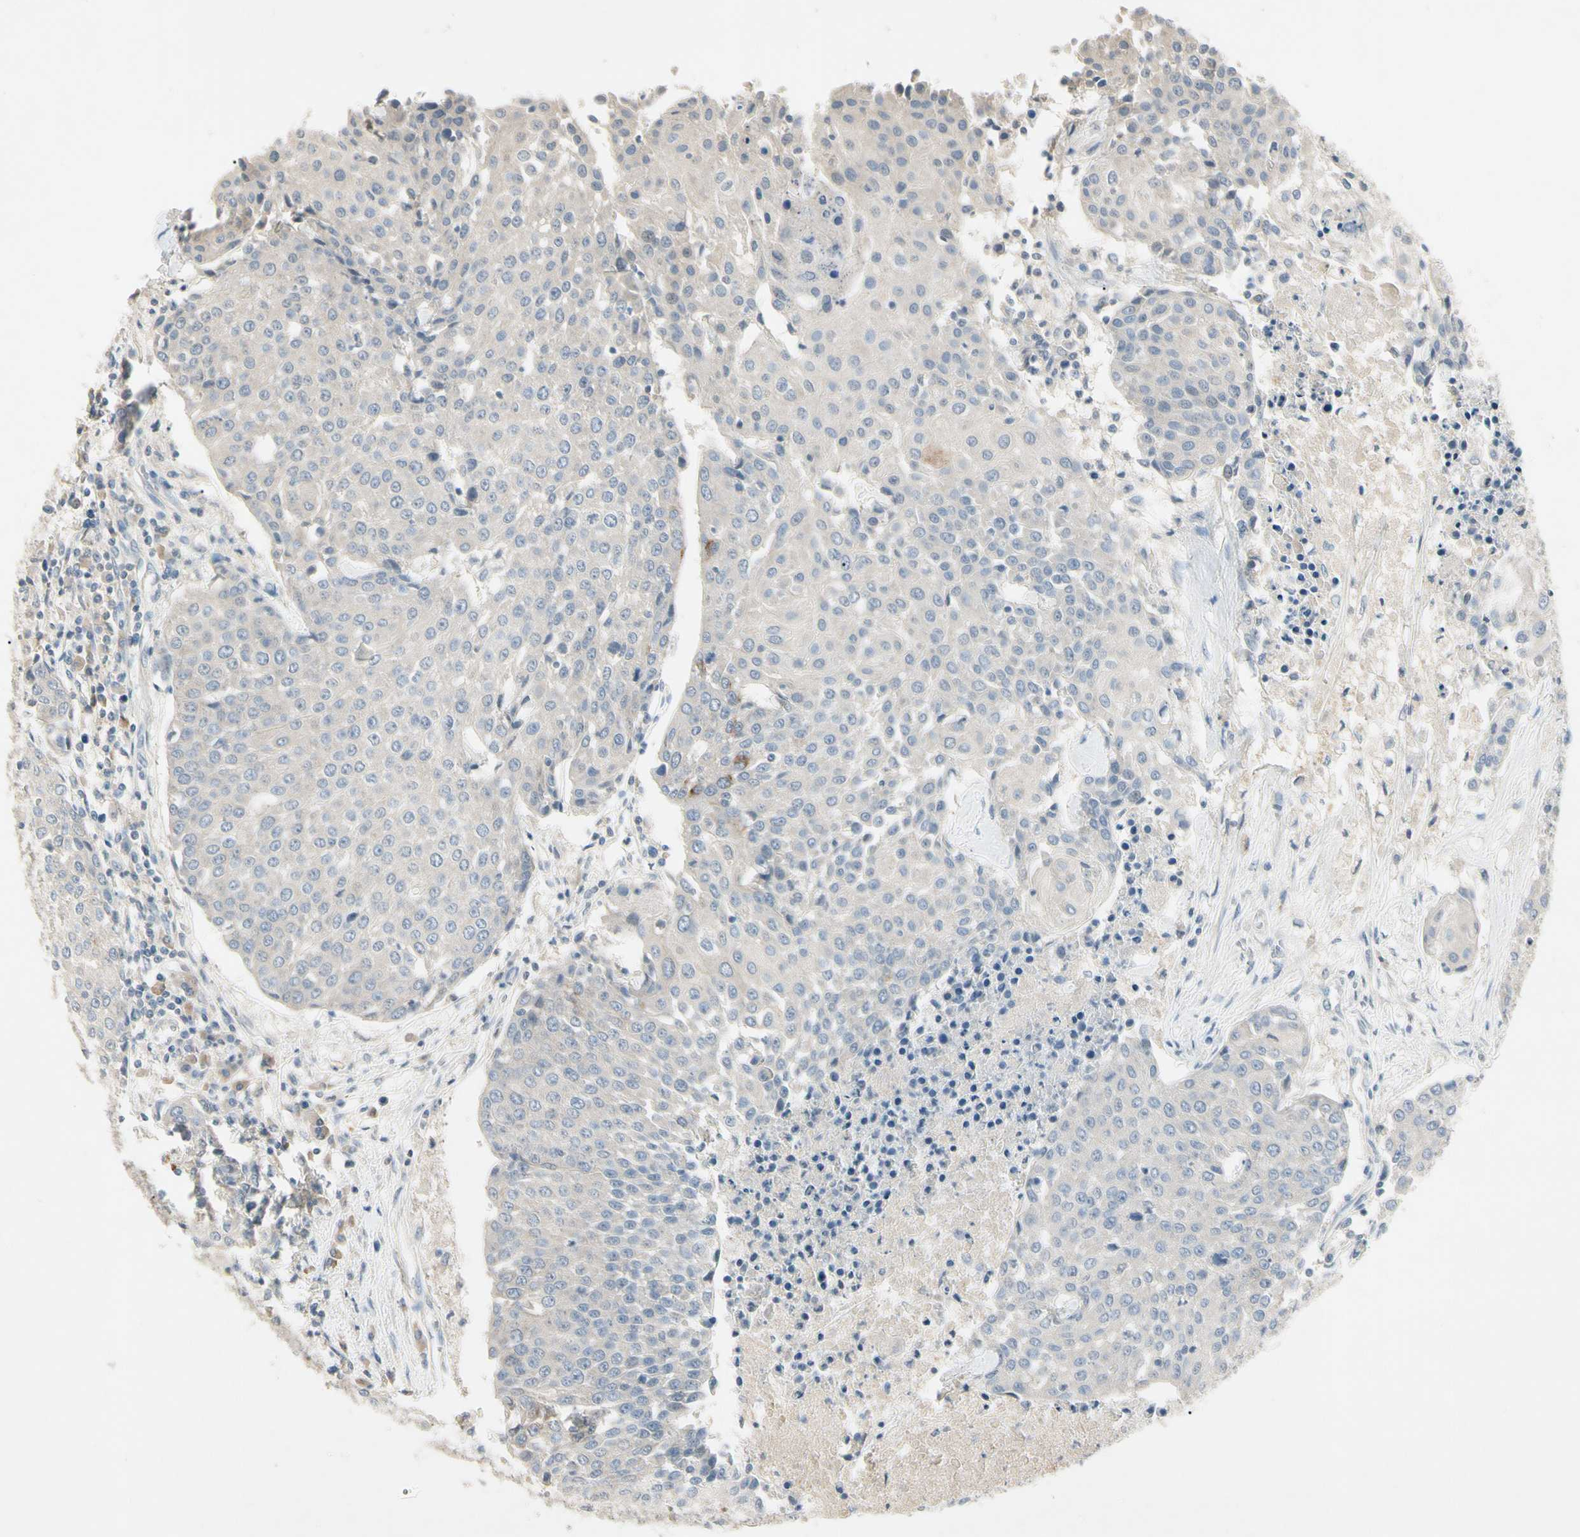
{"staining": {"intensity": "negative", "quantity": "none", "location": "none"}, "tissue": "urothelial cancer", "cell_type": "Tumor cells", "image_type": "cancer", "snomed": [{"axis": "morphology", "description": "Urothelial carcinoma, High grade"}, {"axis": "topography", "description": "Urinary bladder"}], "caption": "Tumor cells are negative for brown protein staining in urothelial cancer.", "gene": "PRSS21", "patient": {"sex": "female", "age": 85}}